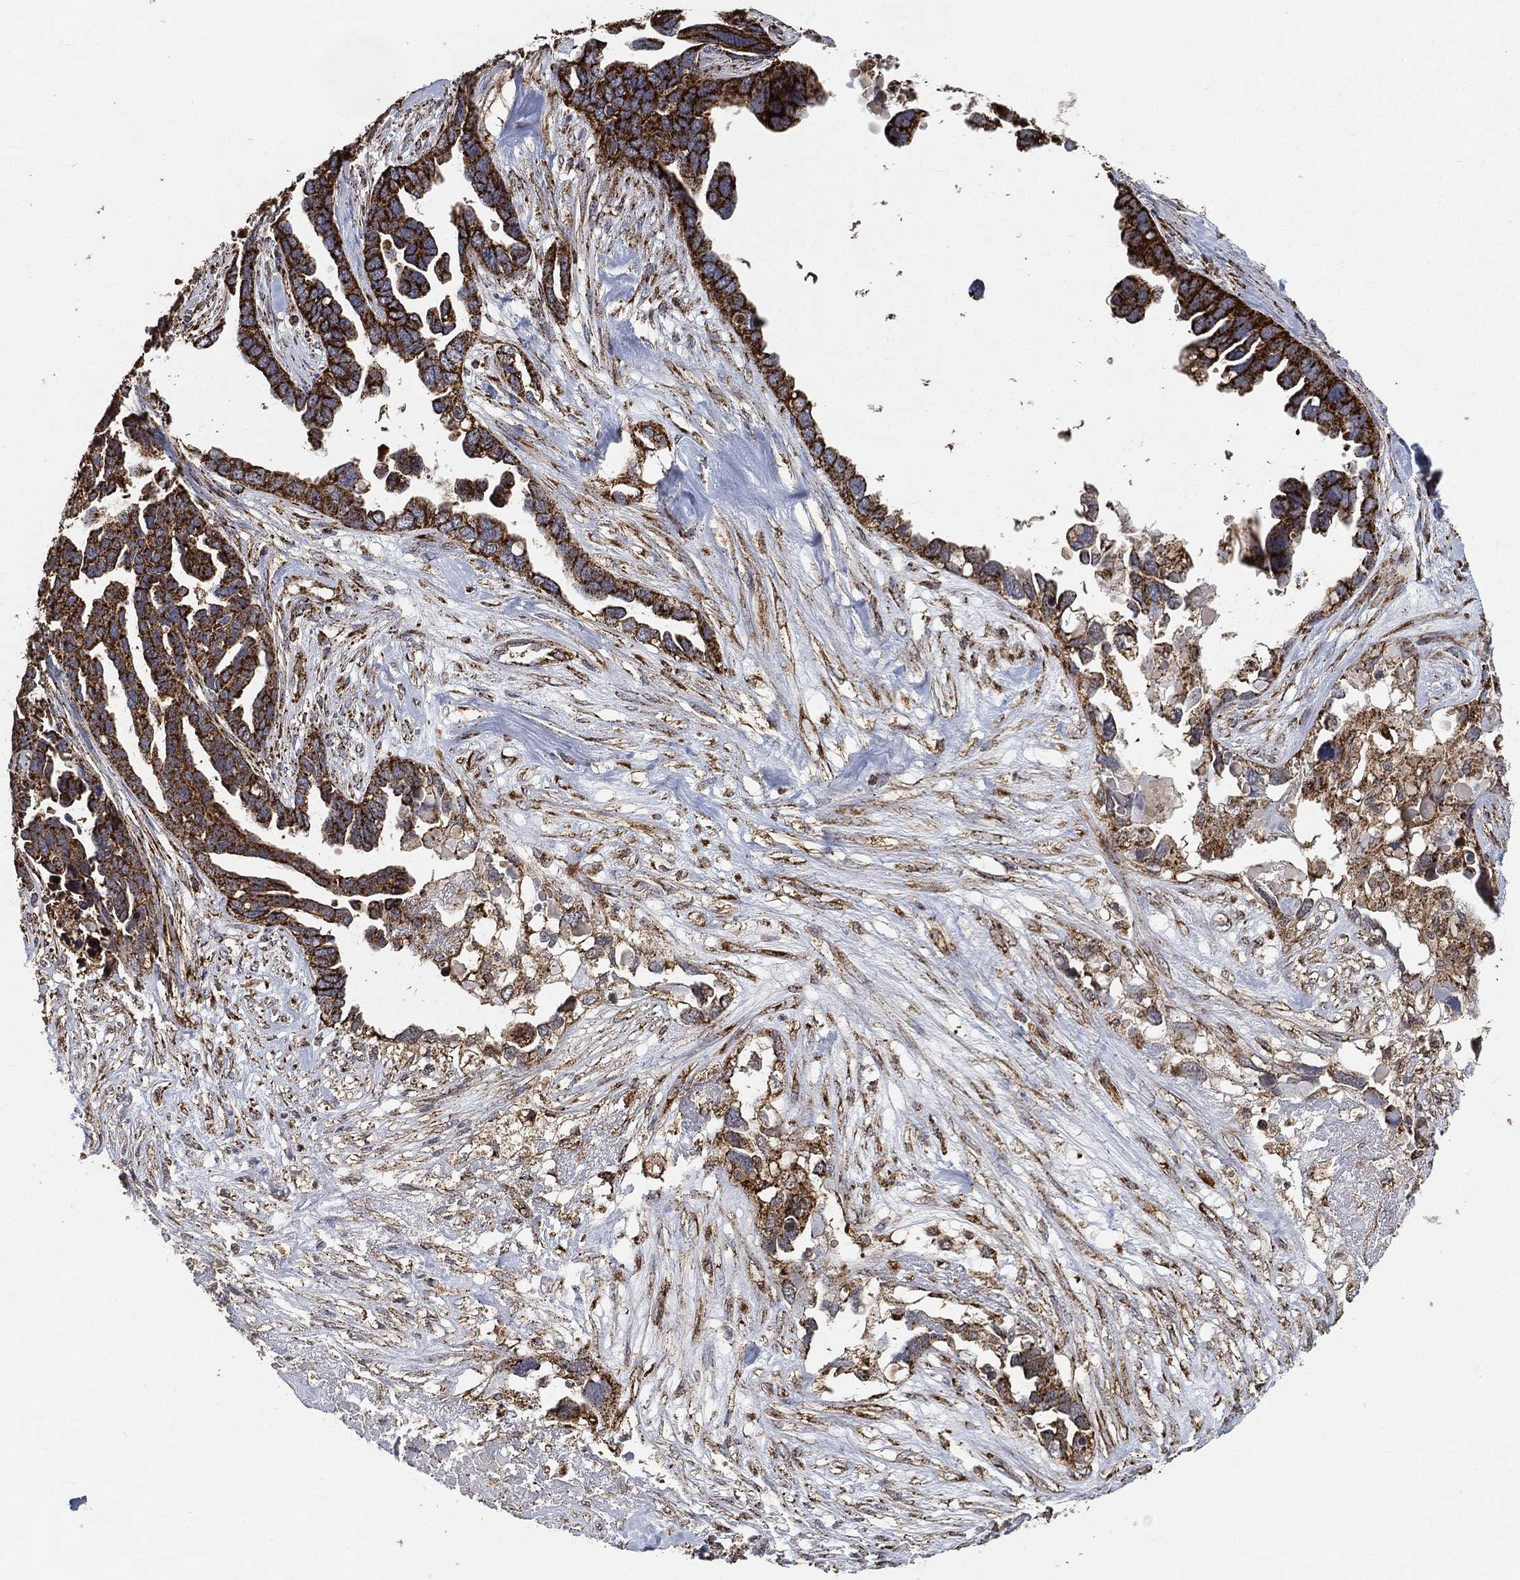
{"staining": {"intensity": "strong", "quantity": ">75%", "location": "cytoplasmic/membranous"}, "tissue": "ovarian cancer", "cell_type": "Tumor cells", "image_type": "cancer", "snomed": [{"axis": "morphology", "description": "Cystadenocarcinoma, serous, NOS"}, {"axis": "topography", "description": "Ovary"}], "caption": "Immunohistochemical staining of ovarian serous cystadenocarcinoma reveals strong cytoplasmic/membranous protein staining in about >75% of tumor cells. (IHC, brightfield microscopy, high magnification).", "gene": "SLC38A7", "patient": {"sex": "female", "age": 54}}